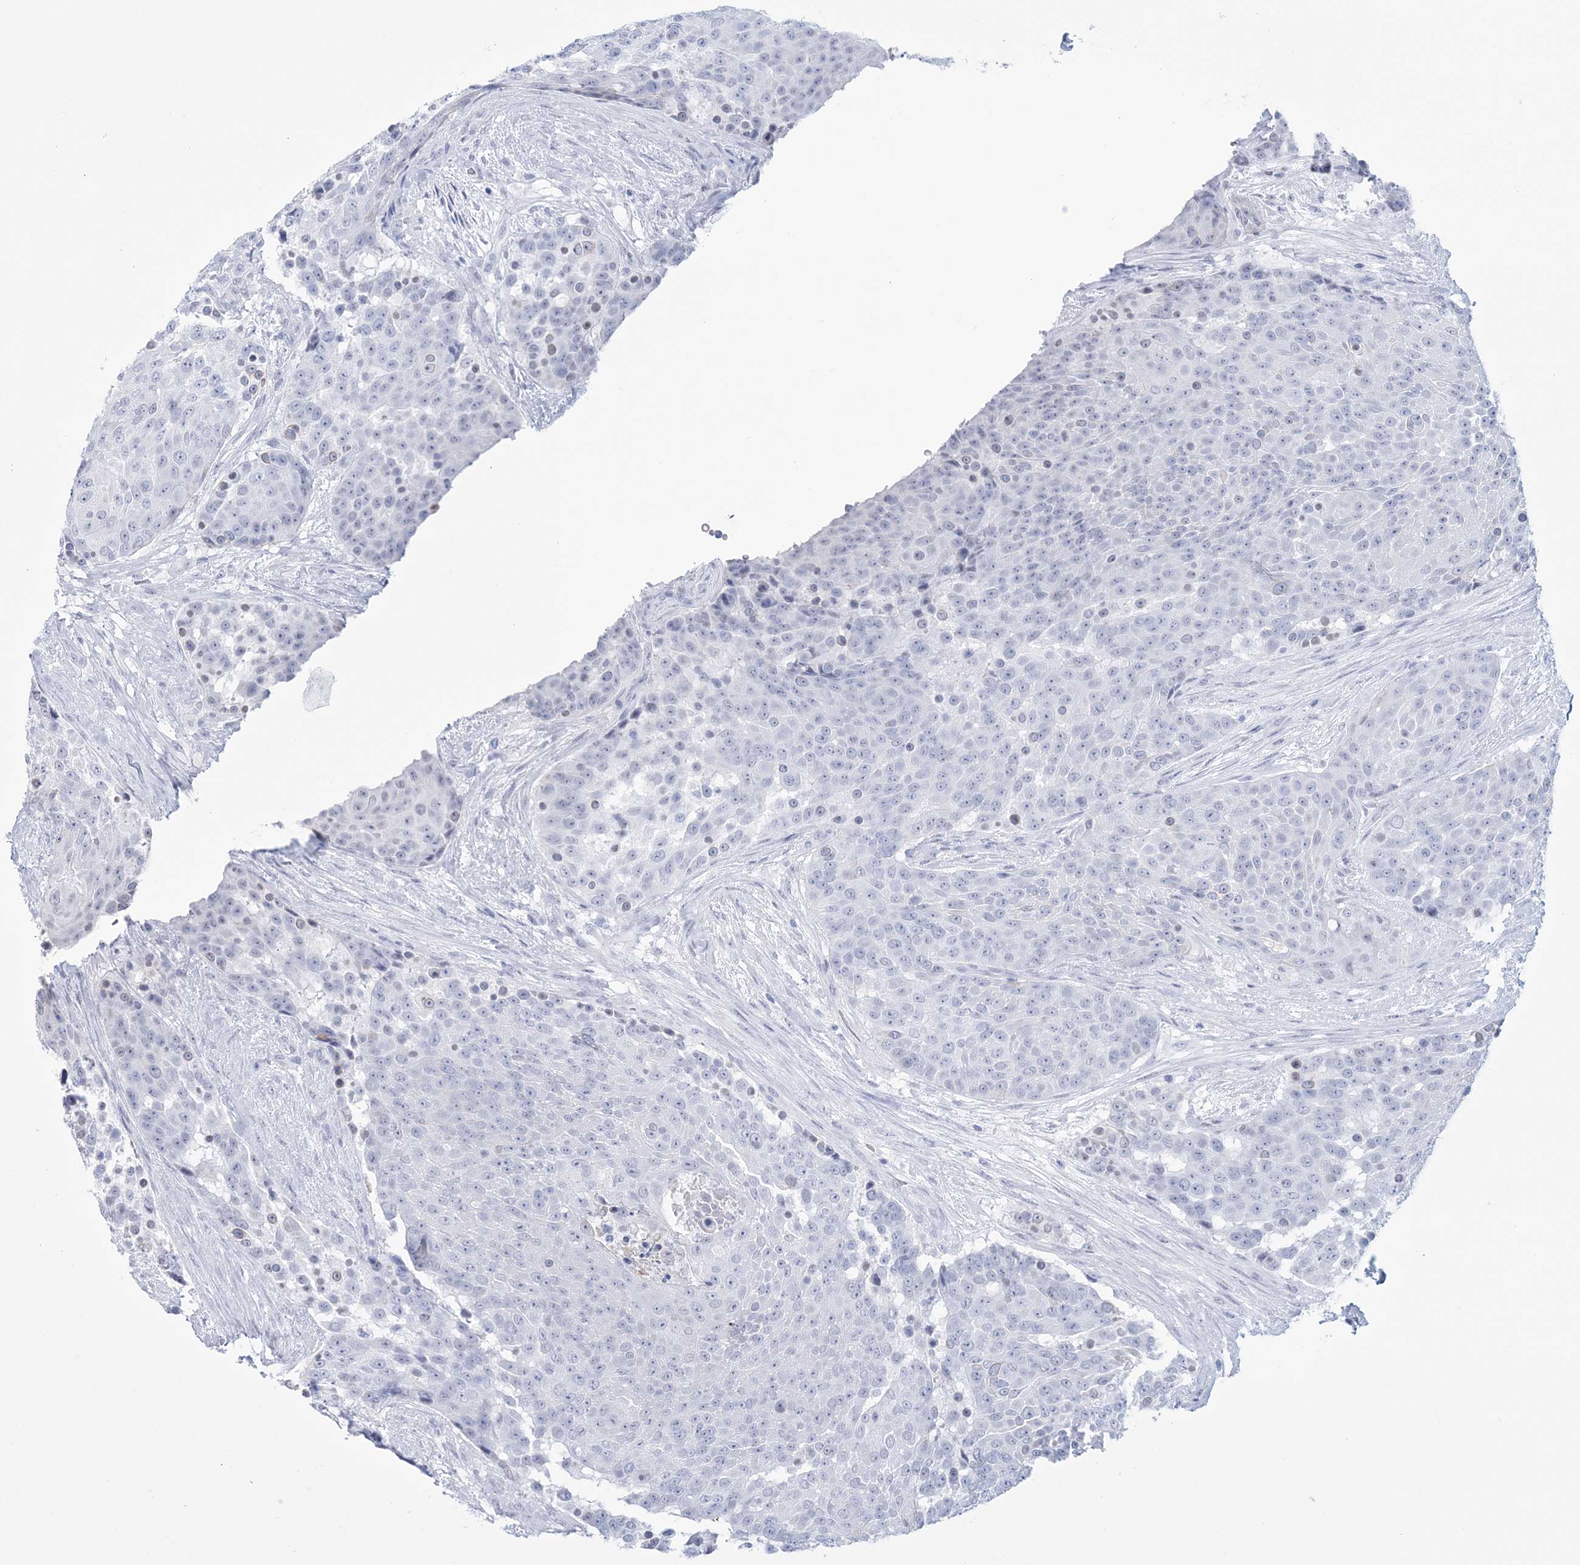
{"staining": {"intensity": "negative", "quantity": "none", "location": "none"}, "tissue": "urothelial cancer", "cell_type": "Tumor cells", "image_type": "cancer", "snomed": [{"axis": "morphology", "description": "Urothelial carcinoma, High grade"}, {"axis": "topography", "description": "Urinary bladder"}], "caption": "High power microscopy histopathology image of an immunohistochemistry photomicrograph of urothelial cancer, revealing no significant staining in tumor cells.", "gene": "DPCD", "patient": {"sex": "female", "age": 63}}